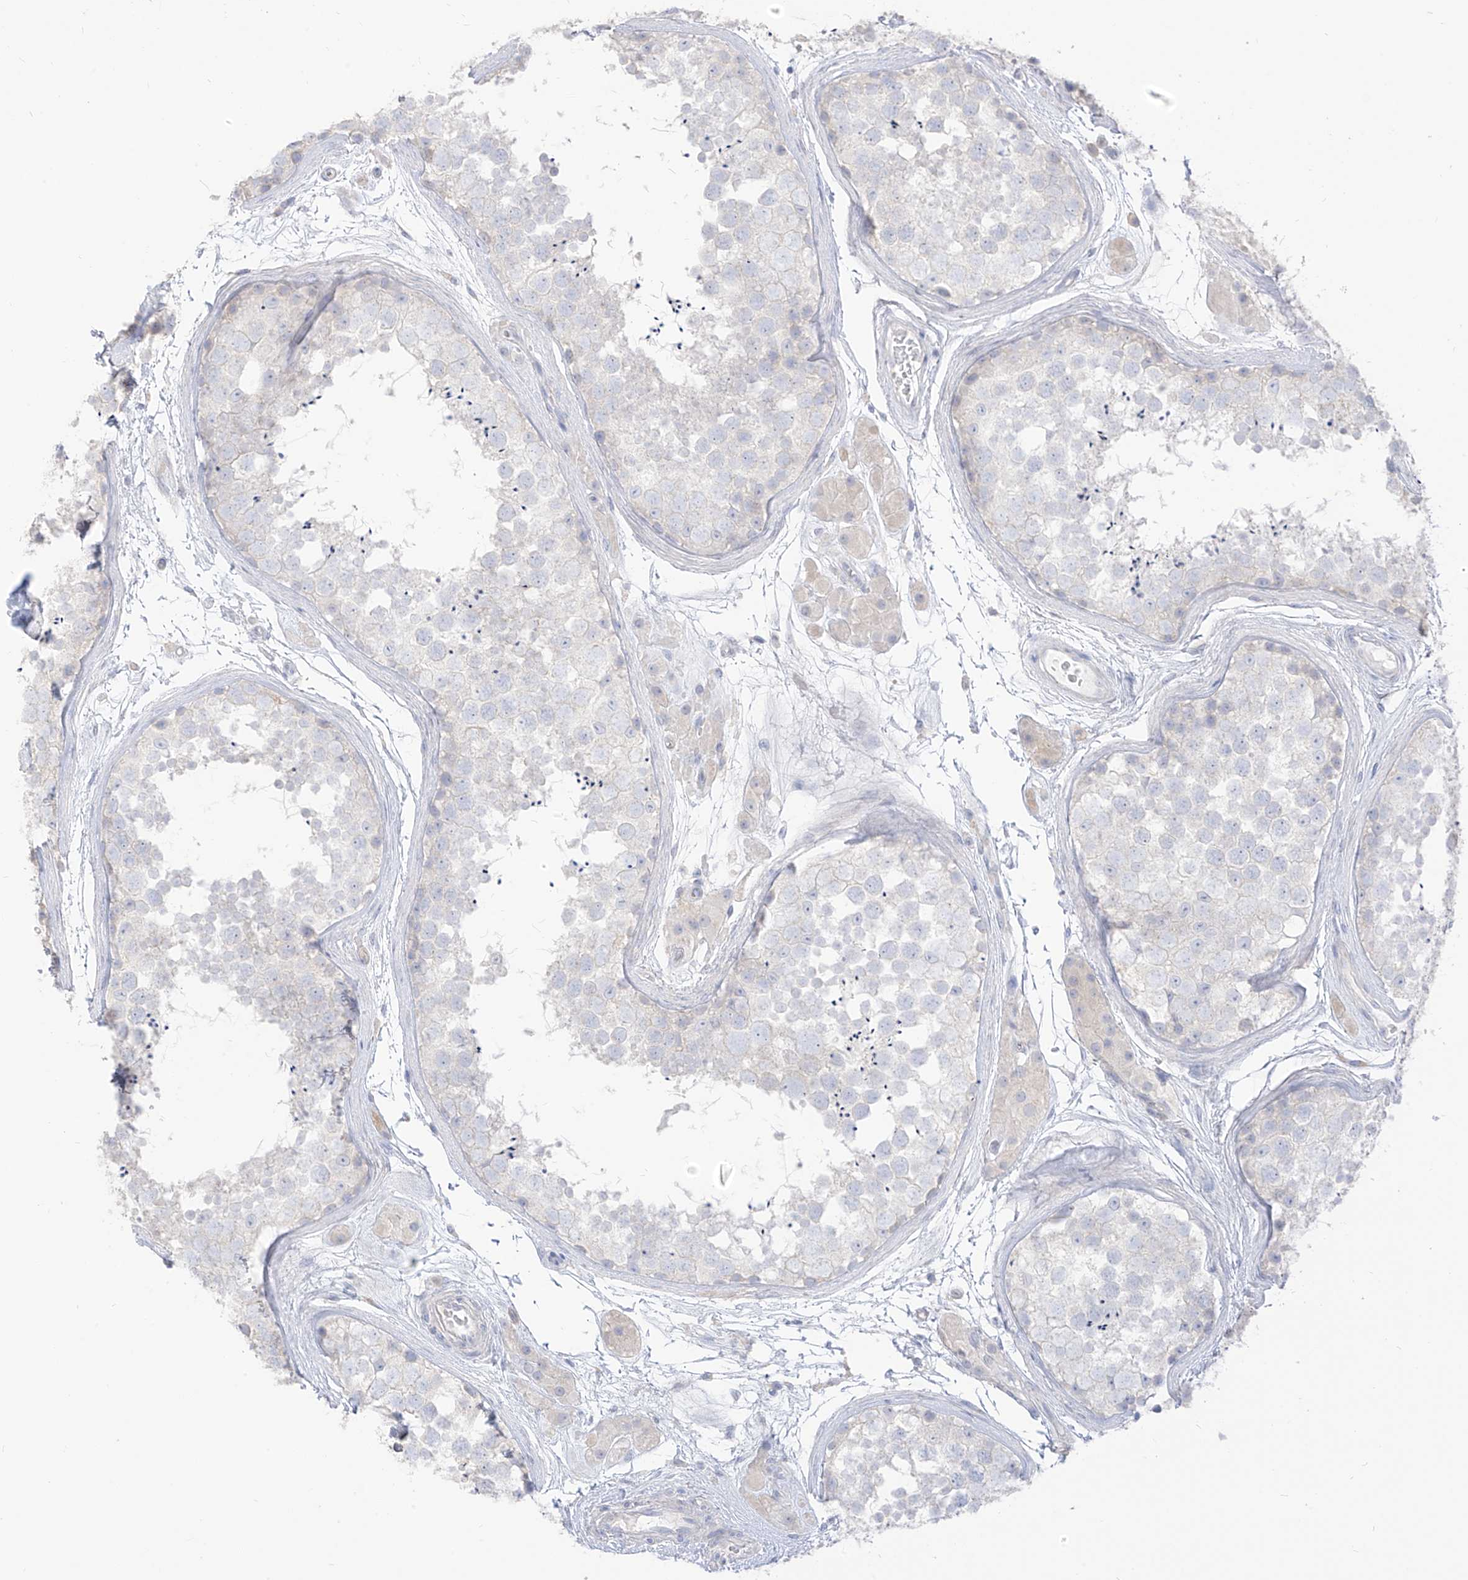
{"staining": {"intensity": "negative", "quantity": "none", "location": "none"}, "tissue": "testis", "cell_type": "Cells in seminiferous ducts", "image_type": "normal", "snomed": [{"axis": "morphology", "description": "Normal tissue, NOS"}, {"axis": "topography", "description": "Testis"}], "caption": "Protein analysis of benign testis reveals no significant staining in cells in seminiferous ducts. Brightfield microscopy of IHC stained with DAB (3,3'-diaminobenzidine) (brown) and hematoxylin (blue), captured at high magnification.", "gene": "ARHGEF40", "patient": {"sex": "male", "age": 56}}